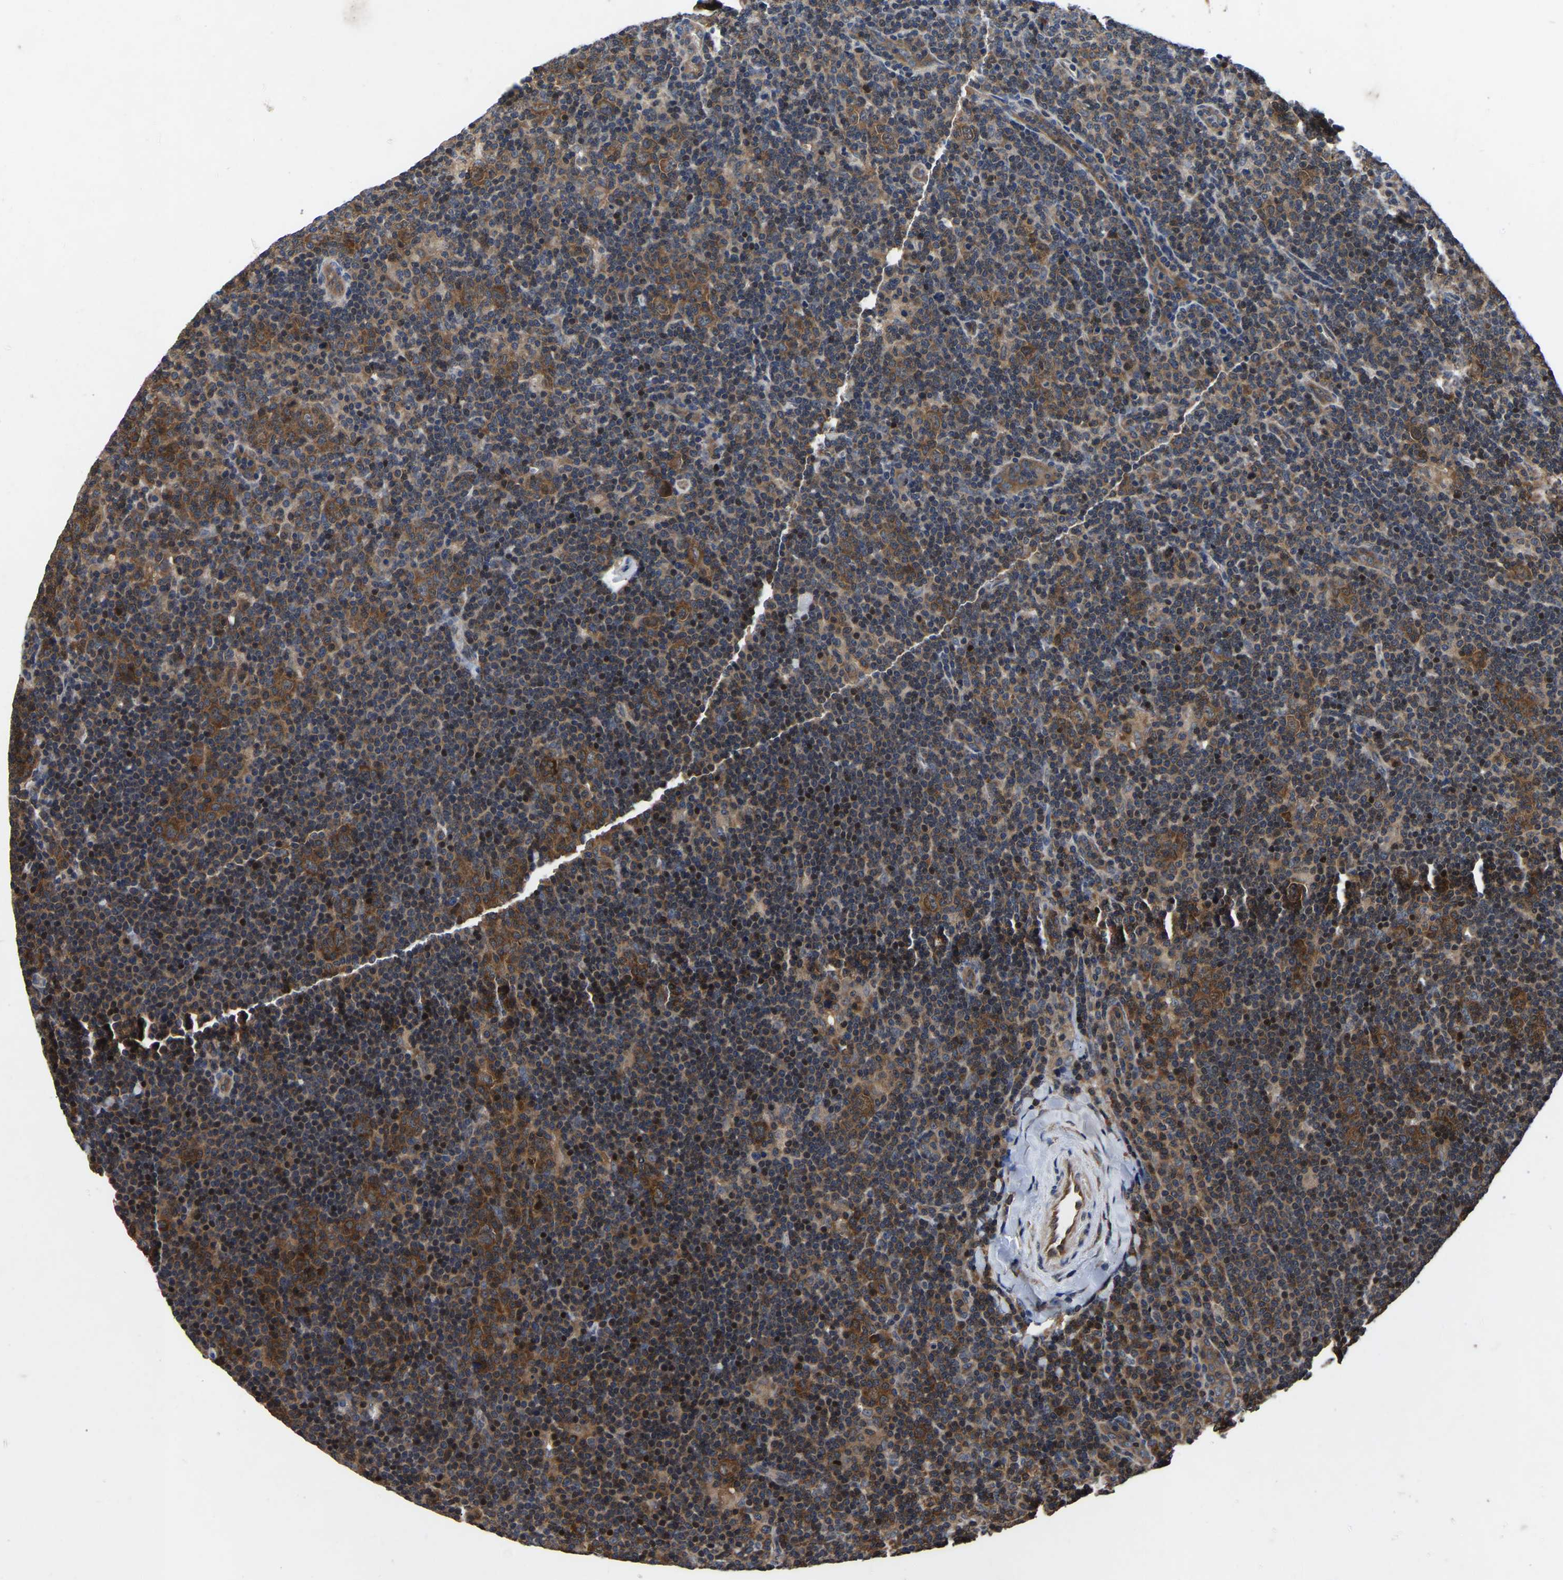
{"staining": {"intensity": "strong", "quantity": ">75%", "location": "cytoplasmic/membranous"}, "tissue": "lymphoma", "cell_type": "Tumor cells", "image_type": "cancer", "snomed": [{"axis": "morphology", "description": "Hodgkin's disease, NOS"}, {"axis": "topography", "description": "Lymph node"}], "caption": "Human lymphoma stained with a protein marker shows strong staining in tumor cells.", "gene": "FGD5", "patient": {"sex": "female", "age": 57}}